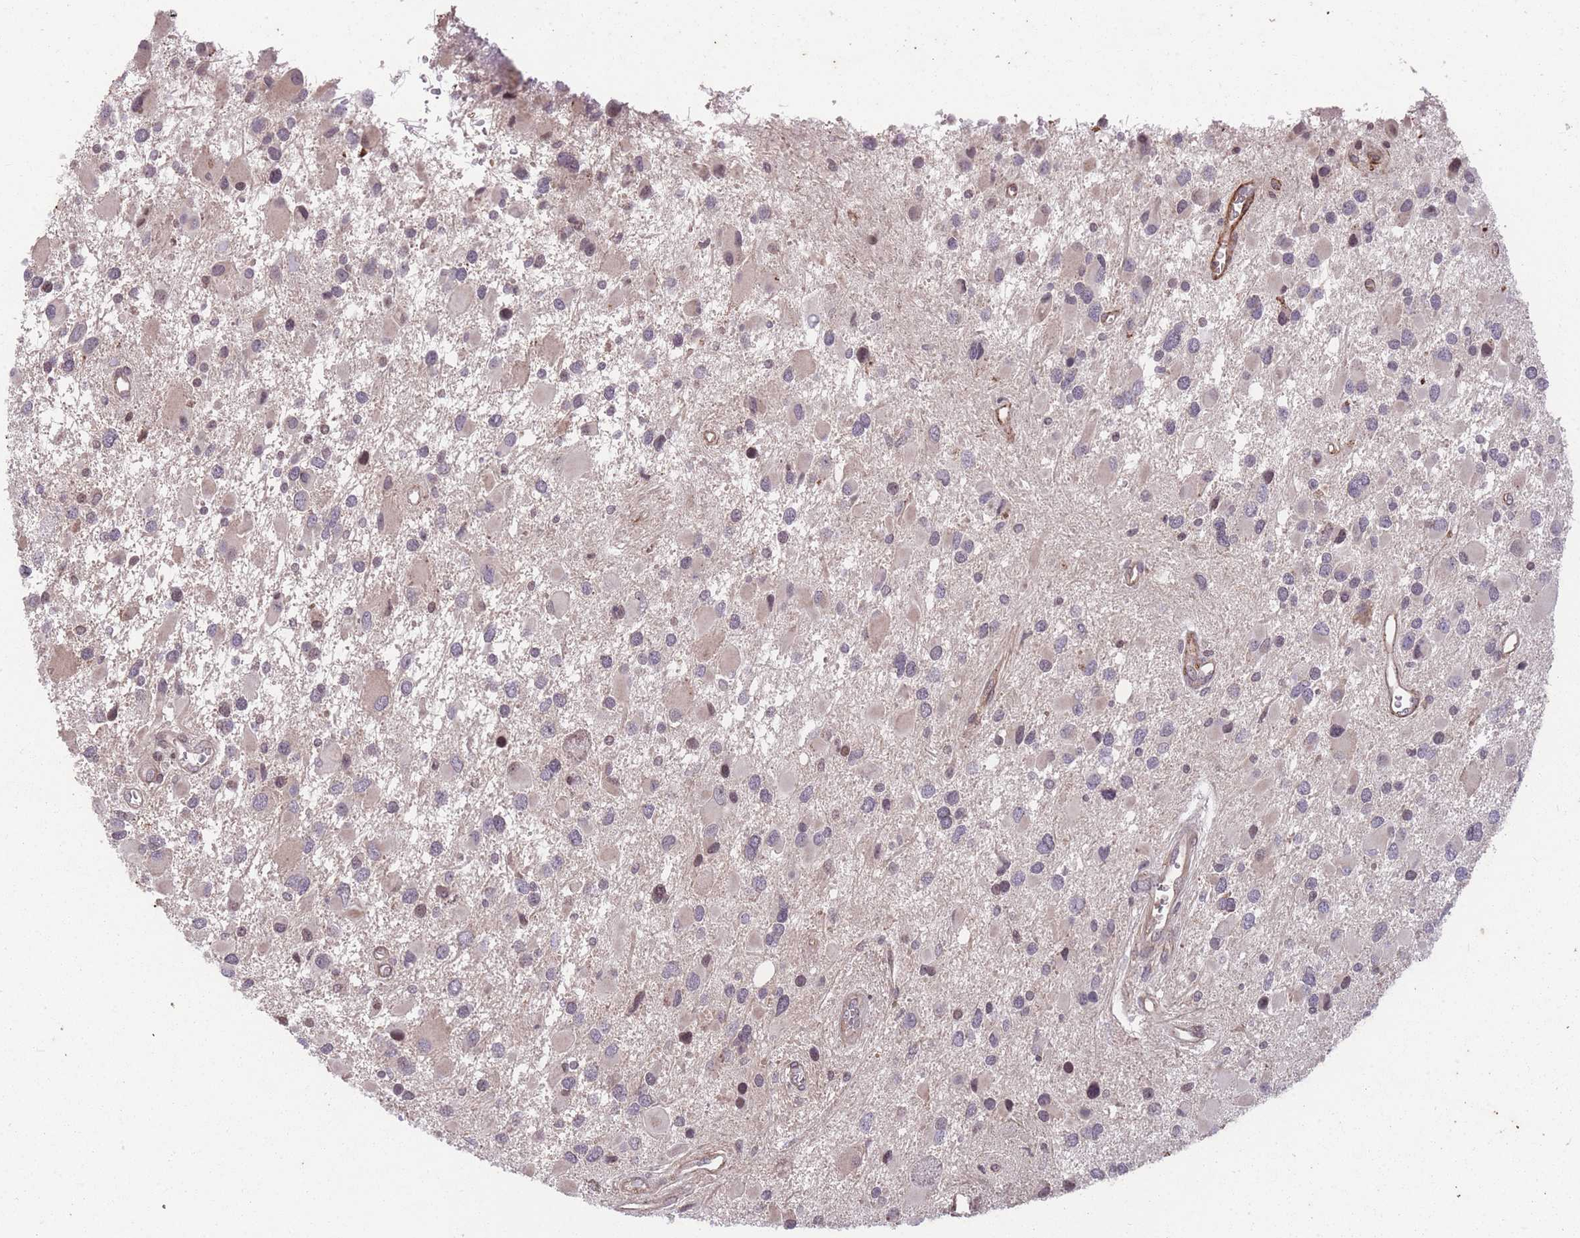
{"staining": {"intensity": "weak", "quantity": "<25%", "location": "cytoplasmic/membranous,nuclear"}, "tissue": "glioma", "cell_type": "Tumor cells", "image_type": "cancer", "snomed": [{"axis": "morphology", "description": "Glioma, malignant, High grade"}, {"axis": "topography", "description": "Brain"}], "caption": "Micrograph shows no protein positivity in tumor cells of glioma tissue. (Immunohistochemistry, brightfield microscopy, high magnification).", "gene": "GGT5", "patient": {"sex": "male", "age": 53}}